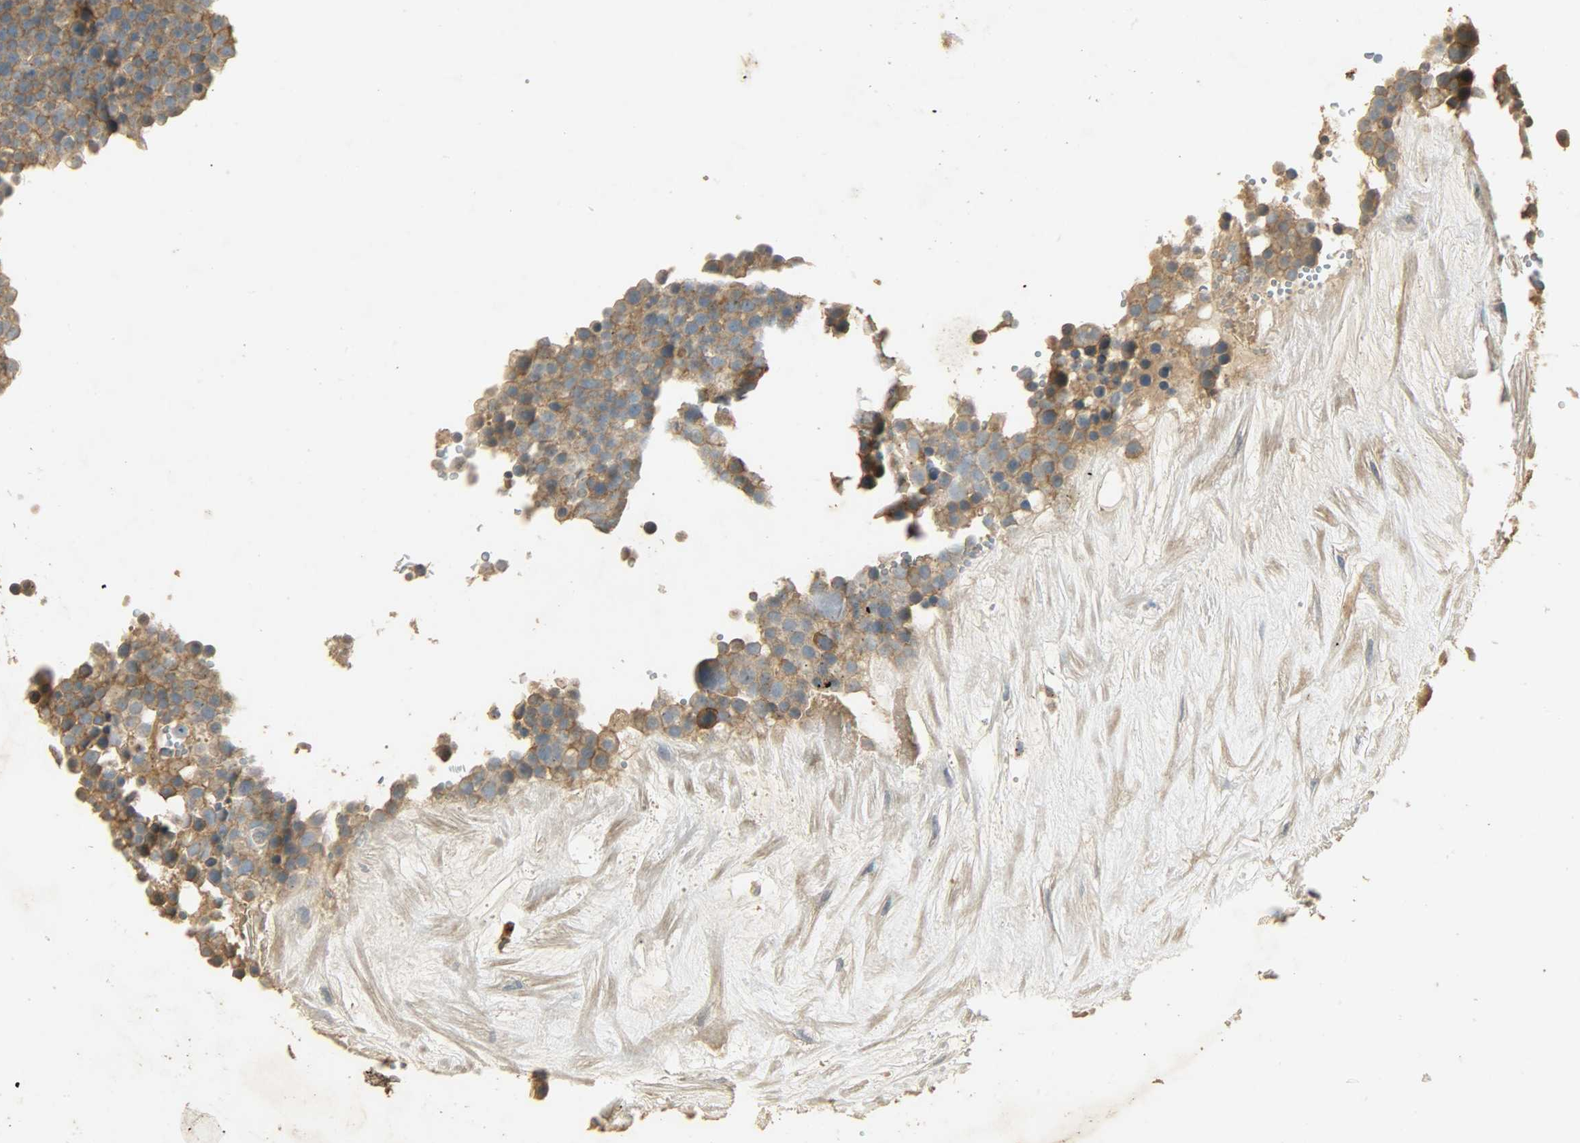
{"staining": {"intensity": "moderate", "quantity": ">75%", "location": "cytoplasmic/membranous"}, "tissue": "testis cancer", "cell_type": "Tumor cells", "image_type": "cancer", "snomed": [{"axis": "morphology", "description": "Seminoma, NOS"}, {"axis": "topography", "description": "Testis"}], "caption": "A photomicrograph of human testis cancer (seminoma) stained for a protein reveals moderate cytoplasmic/membranous brown staining in tumor cells.", "gene": "ATP2B1", "patient": {"sex": "male", "age": 71}}